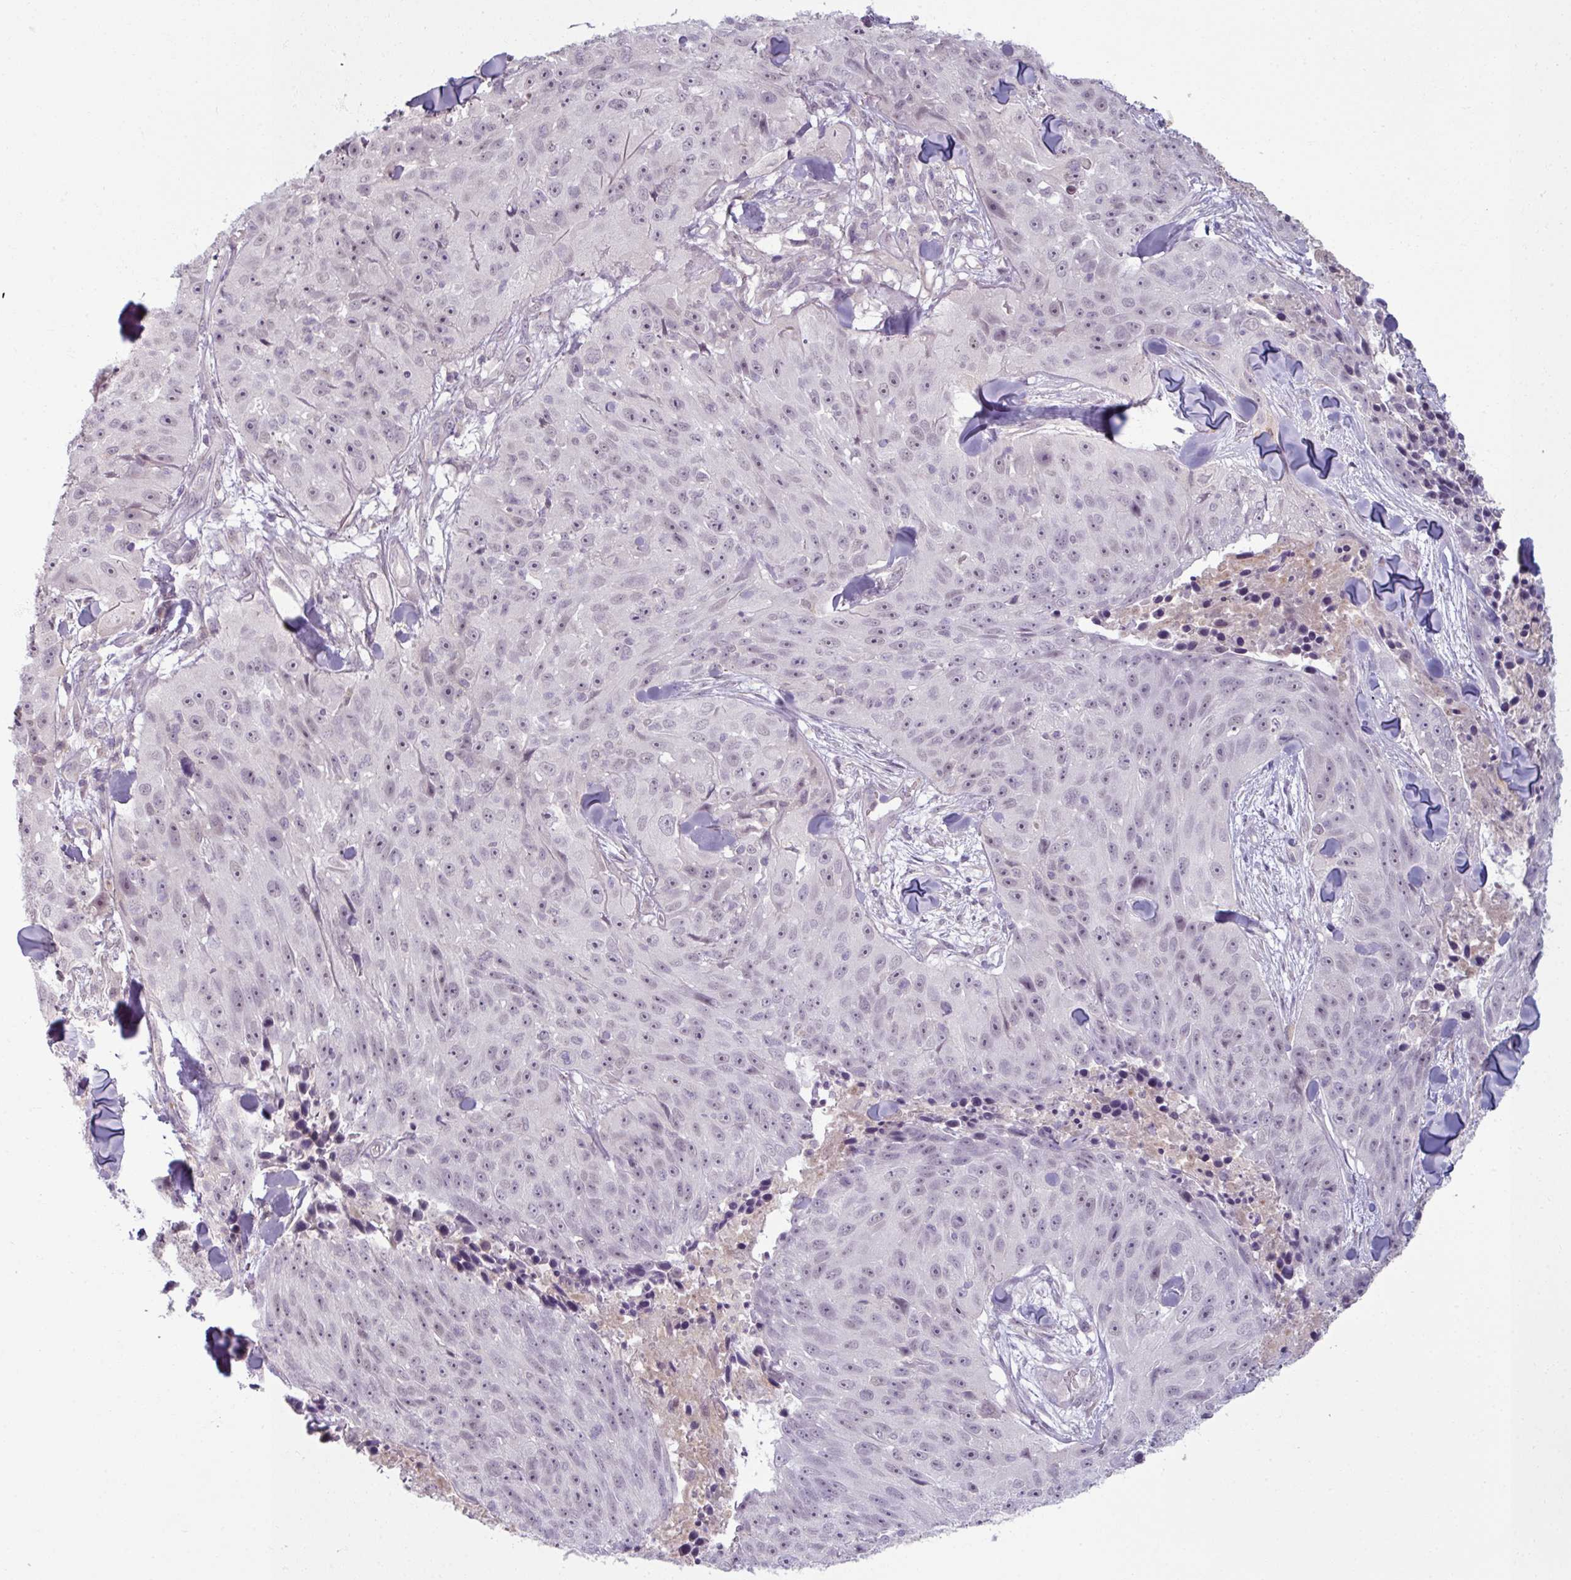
{"staining": {"intensity": "weak", "quantity": "<25%", "location": "nuclear"}, "tissue": "skin cancer", "cell_type": "Tumor cells", "image_type": "cancer", "snomed": [{"axis": "morphology", "description": "Squamous cell carcinoma, NOS"}, {"axis": "topography", "description": "Skin"}], "caption": "Human skin cancer stained for a protein using immunohistochemistry (IHC) displays no staining in tumor cells.", "gene": "UVSSA", "patient": {"sex": "female", "age": 87}}